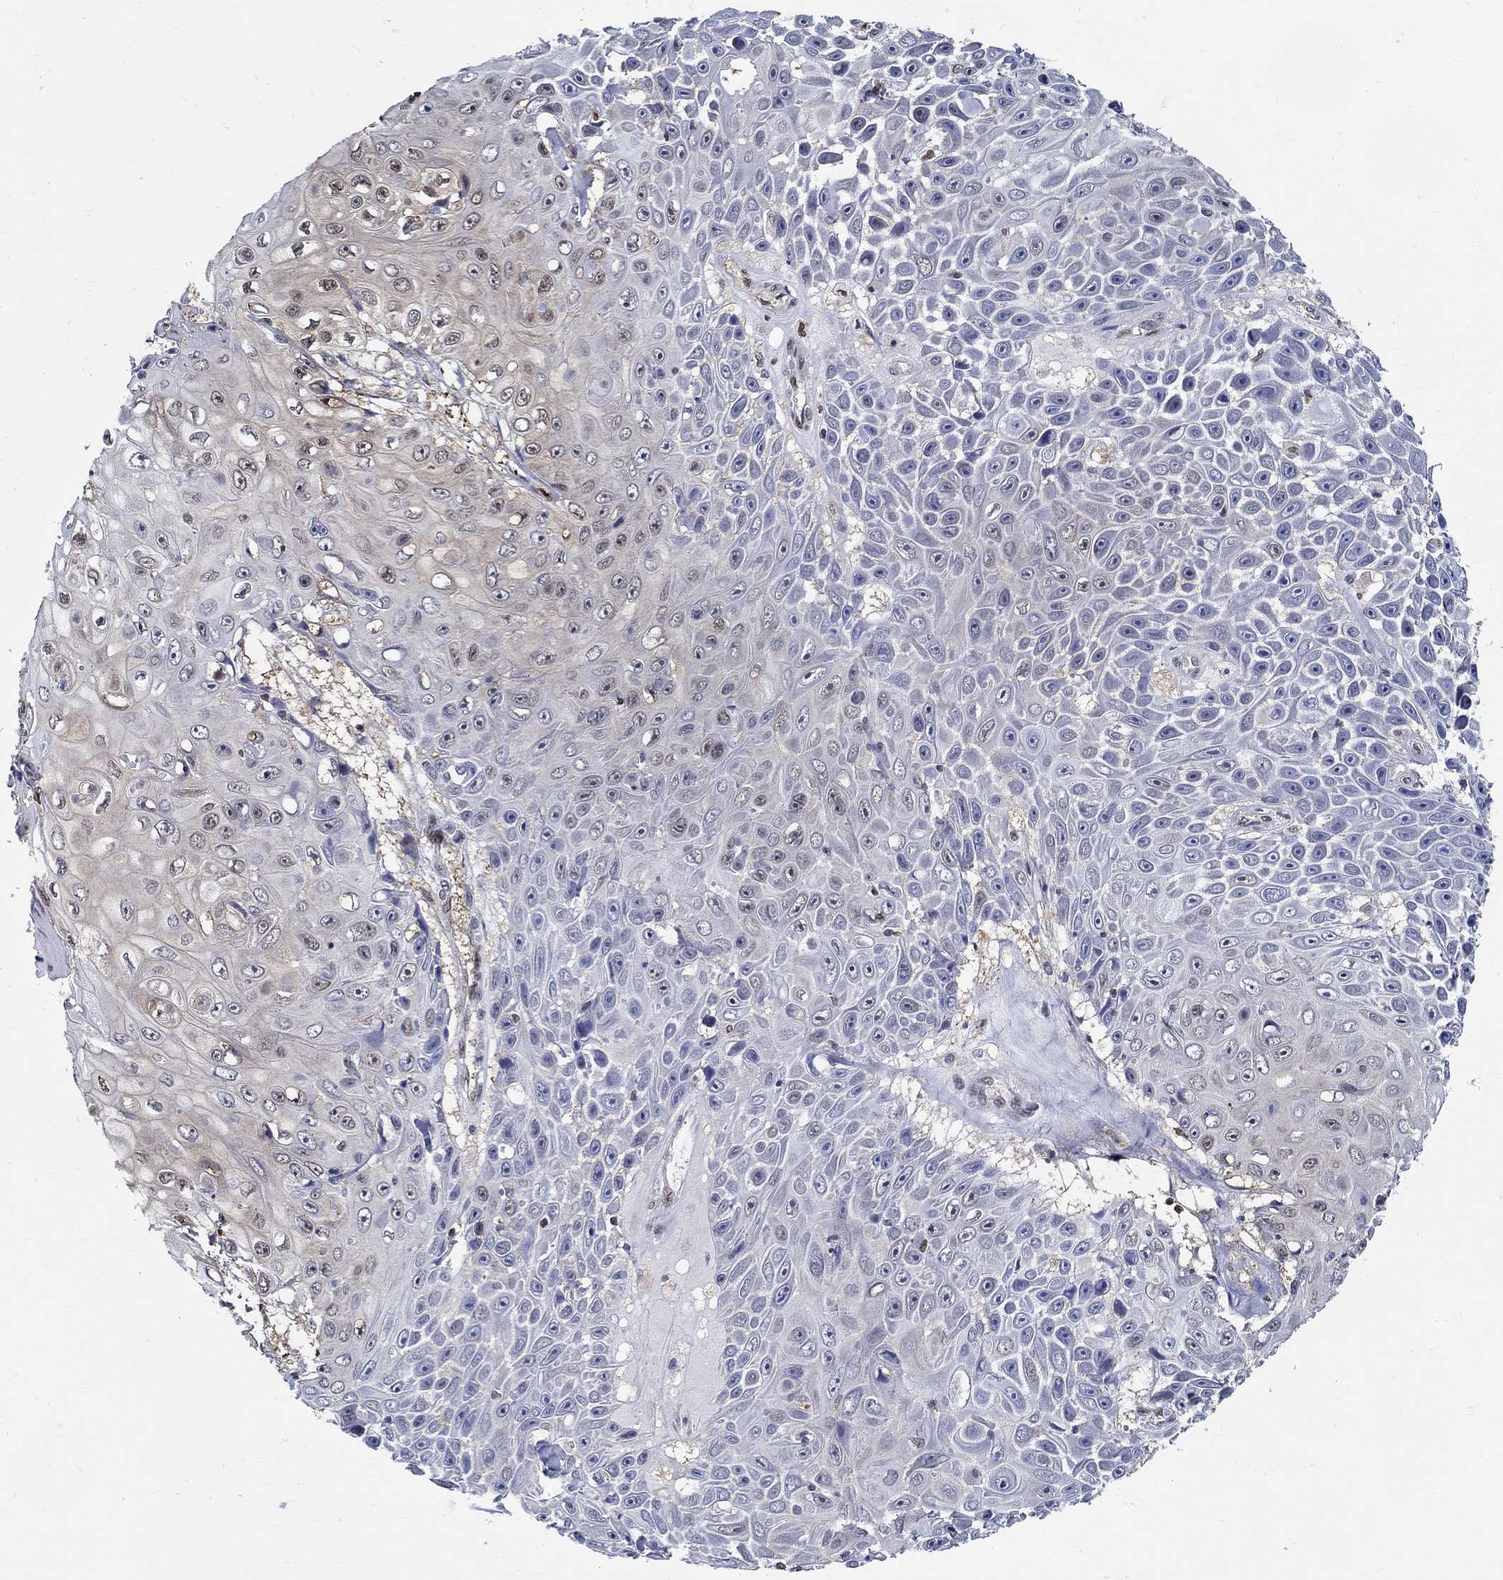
{"staining": {"intensity": "weak", "quantity": "<25%", "location": "nuclear"}, "tissue": "skin cancer", "cell_type": "Tumor cells", "image_type": "cancer", "snomed": [{"axis": "morphology", "description": "Squamous cell carcinoma, NOS"}, {"axis": "topography", "description": "Skin"}], "caption": "DAB (3,3'-diaminobenzidine) immunohistochemical staining of human skin cancer (squamous cell carcinoma) reveals no significant positivity in tumor cells.", "gene": "ZNF594", "patient": {"sex": "male", "age": 82}}